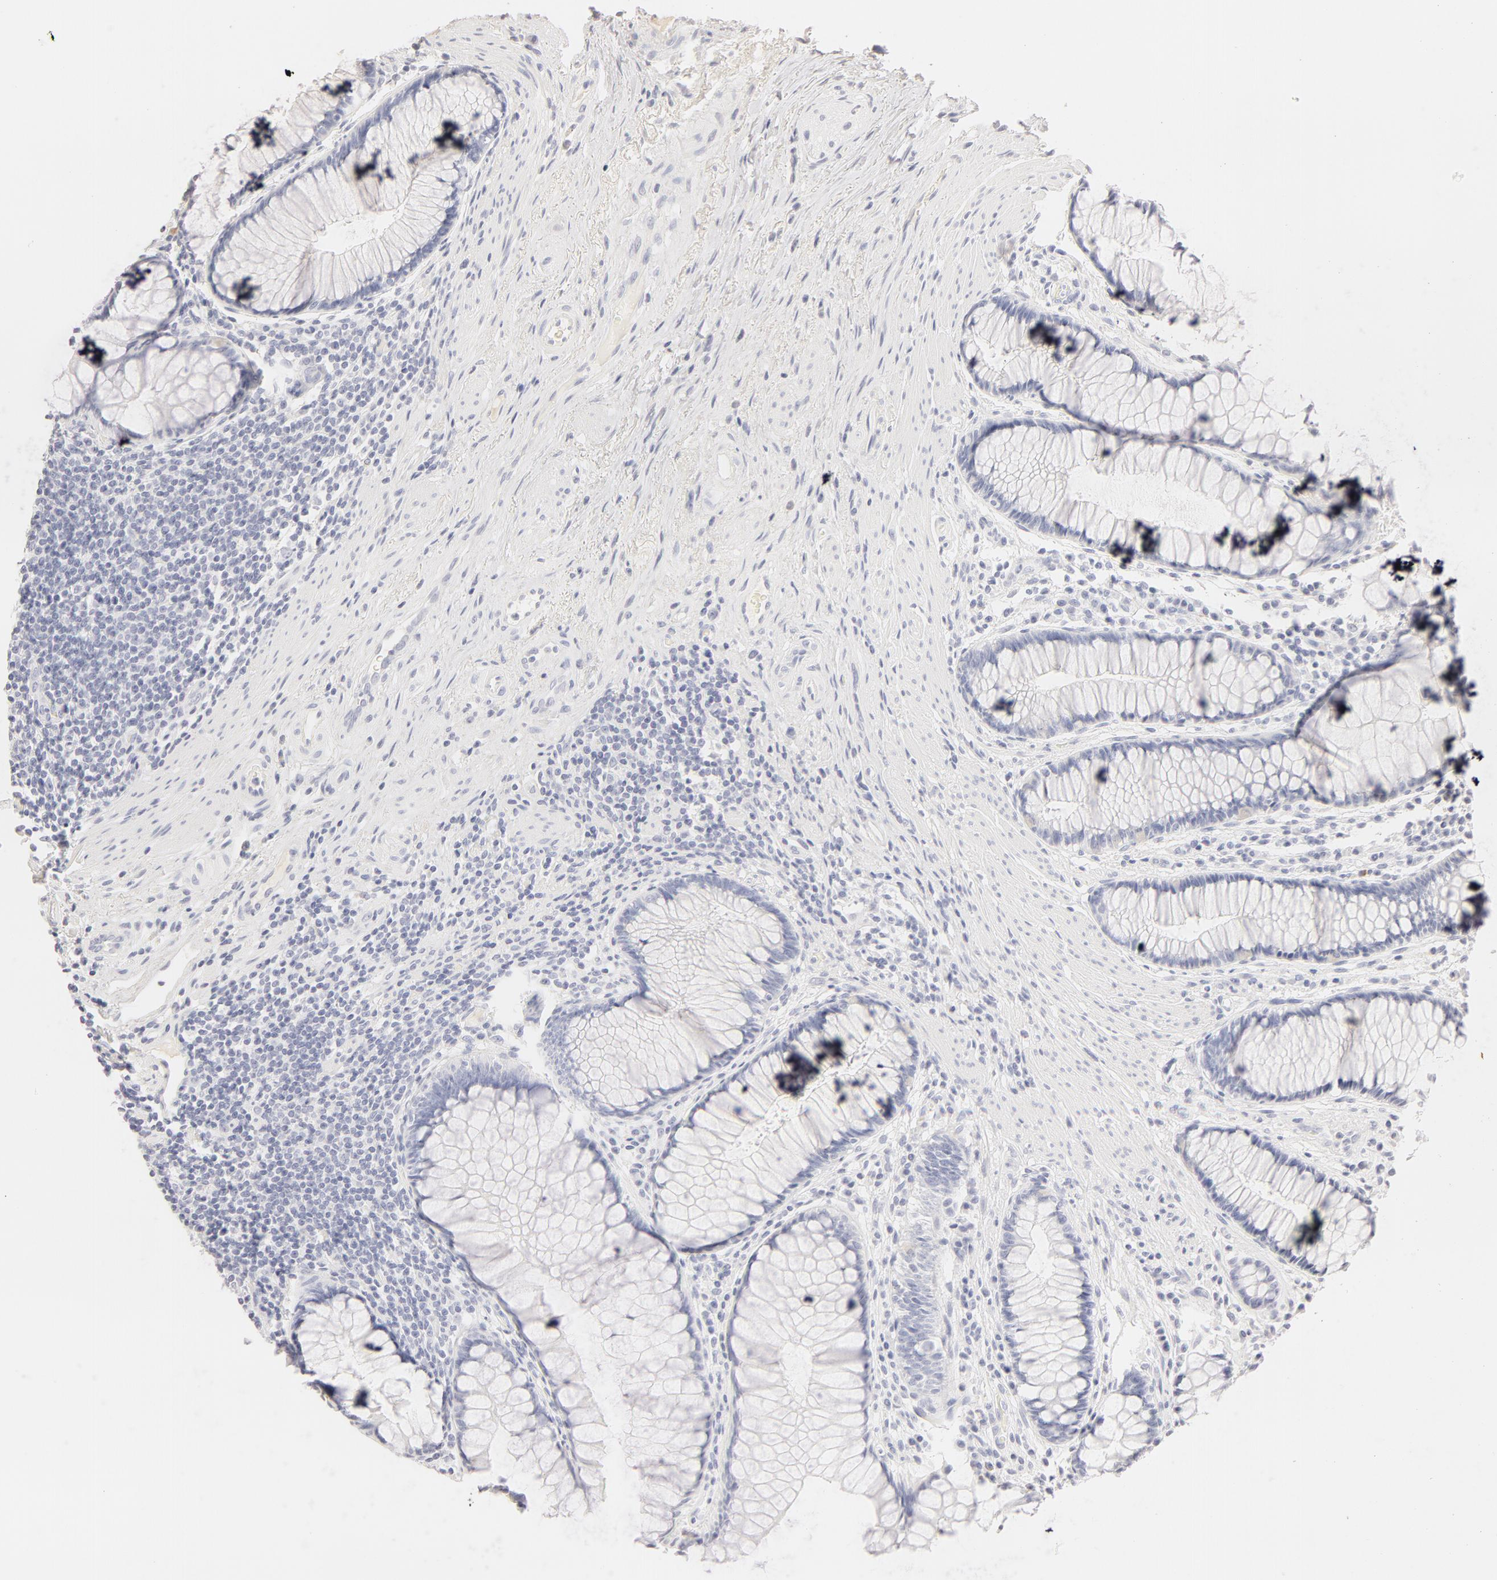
{"staining": {"intensity": "negative", "quantity": "none", "location": "none"}, "tissue": "rectum", "cell_type": "Glandular cells", "image_type": "normal", "snomed": [{"axis": "morphology", "description": "Normal tissue, NOS"}, {"axis": "topography", "description": "Rectum"}], "caption": "Immunohistochemistry histopathology image of unremarkable rectum: rectum stained with DAB demonstrates no significant protein expression in glandular cells.", "gene": "LGALS7B", "patient": {"sex": "male", "age": 77}}